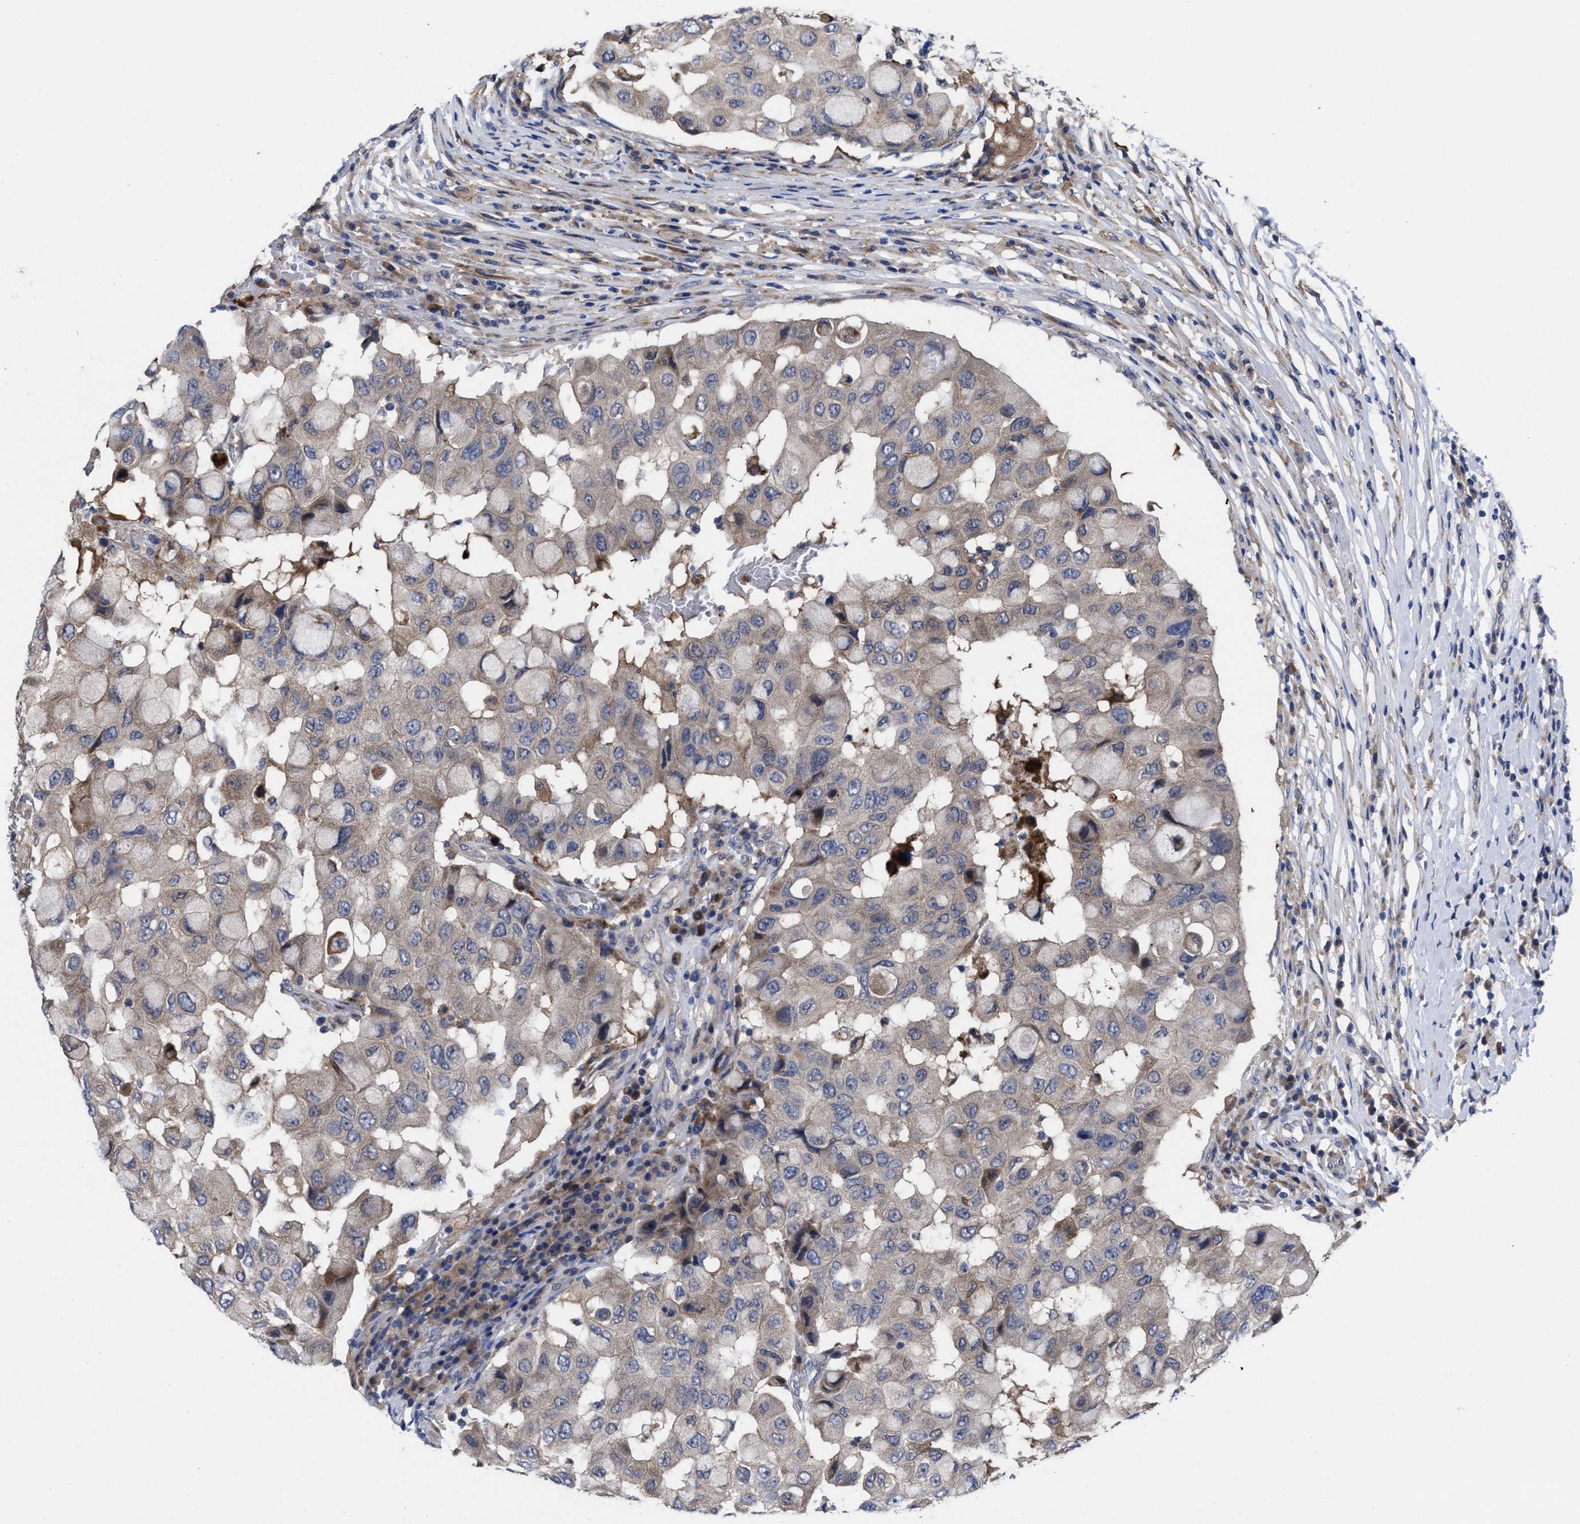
{"staining": {"intensity": "weak", "quantity": ">75%", "location": "cytoplasmic/membranous"}, "tissue": "breast cancer", "cell_type": "Tumor cells", "image_type": "cancer", "snomed": [{"axis": "morphology", "description": "Duct carcinoma"}, {"axis": "topography", "description": "Breast"}], "caption": "Brown immunohistochemical staining in human breast intraductal carcinoma demonstrates weak cytoplasmic/membranous positivity in approximately >75% of tumor cells.", "gene": "TXNDC17", "patient": {"sex": "female", "age": 27}}